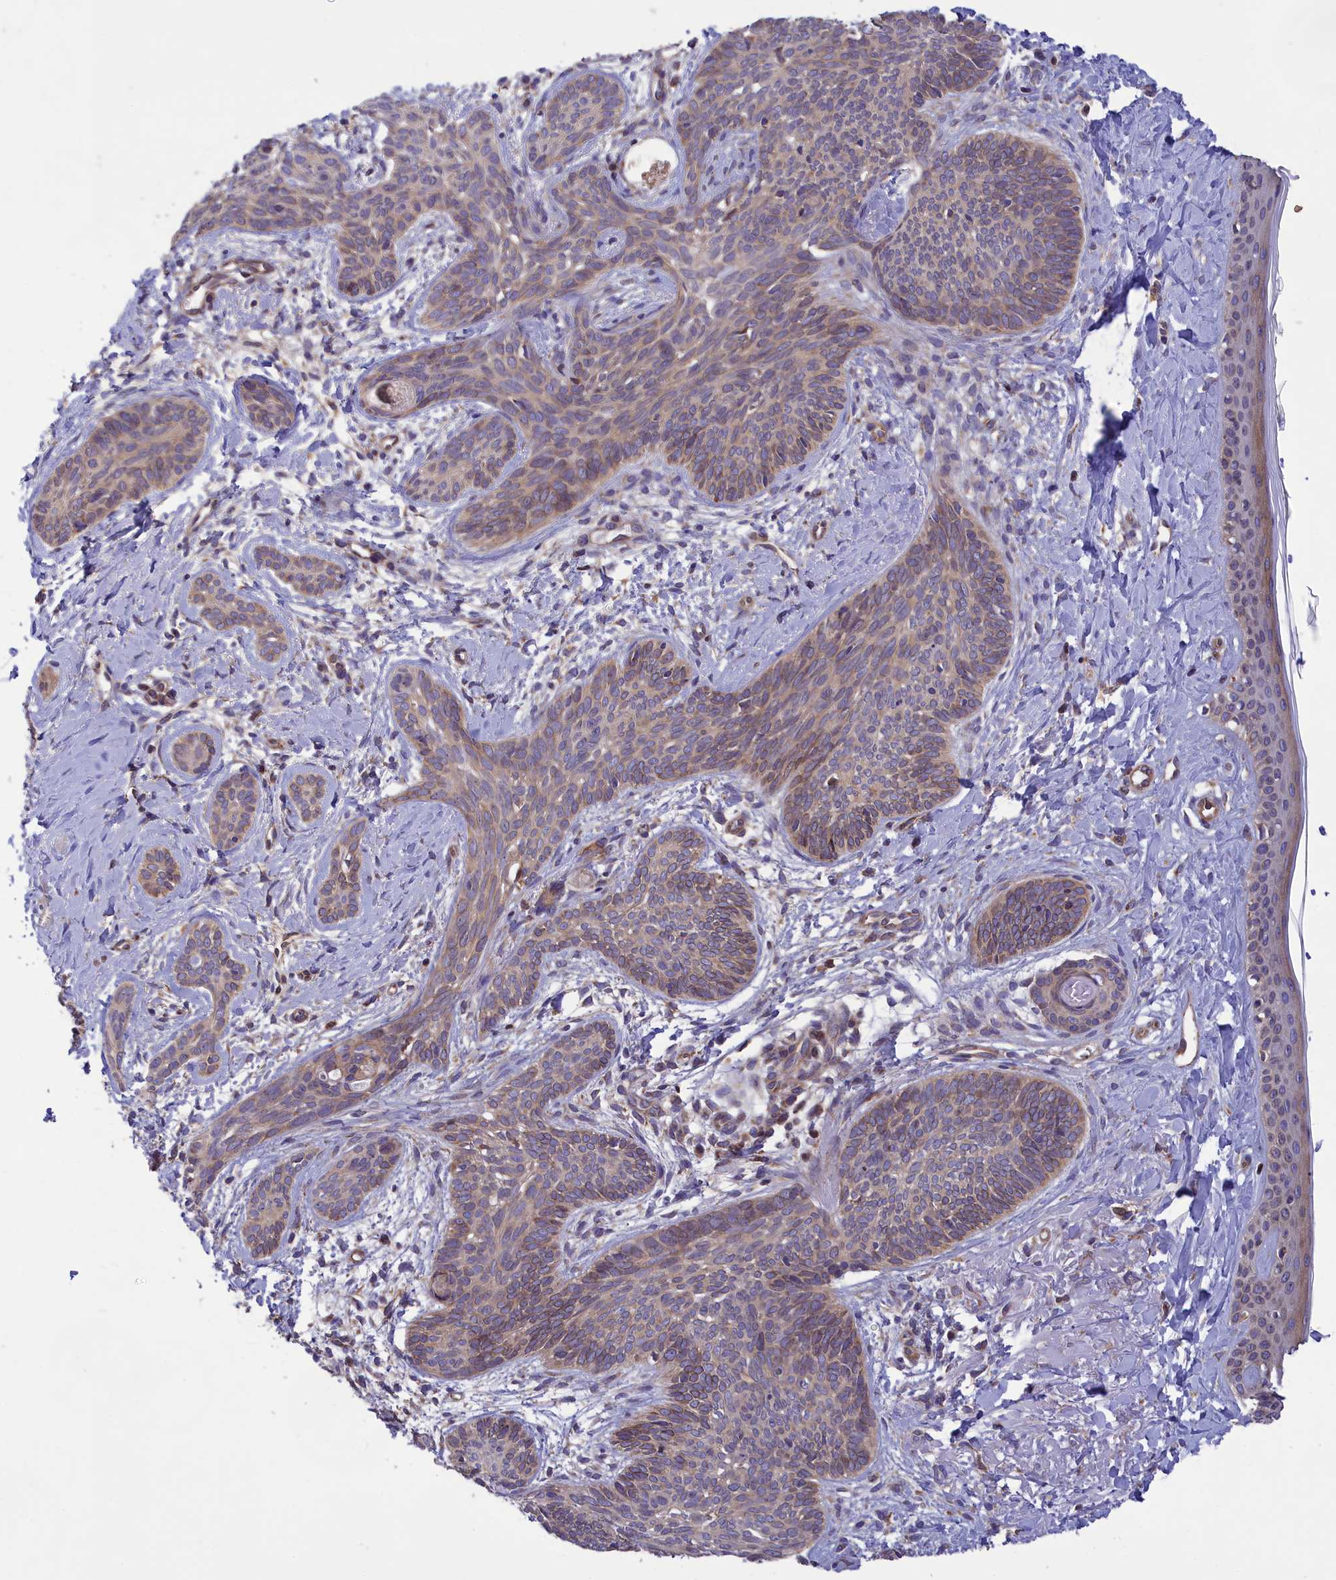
{"staining": {"intensity": "weak", "quantity": "25%-75%", "location": "cytoplasmic/membranous"}, "tissue": "skin cancer", "cell_type": "Tumor cells", "image_type": "cancer", "snomed": [{"axis": "morphology", "description": "Basal cell carcinoma"}, {"axis": "topography", "description": "Skin"}], "caption": "The micrograph displays staining of skin cancer, revealing weak cytoplasmic/membranous protein positivity (brown color) within tumor cells.", "gene": "PKHD1L1", "patient": {"sex": "female", "age": 81}}